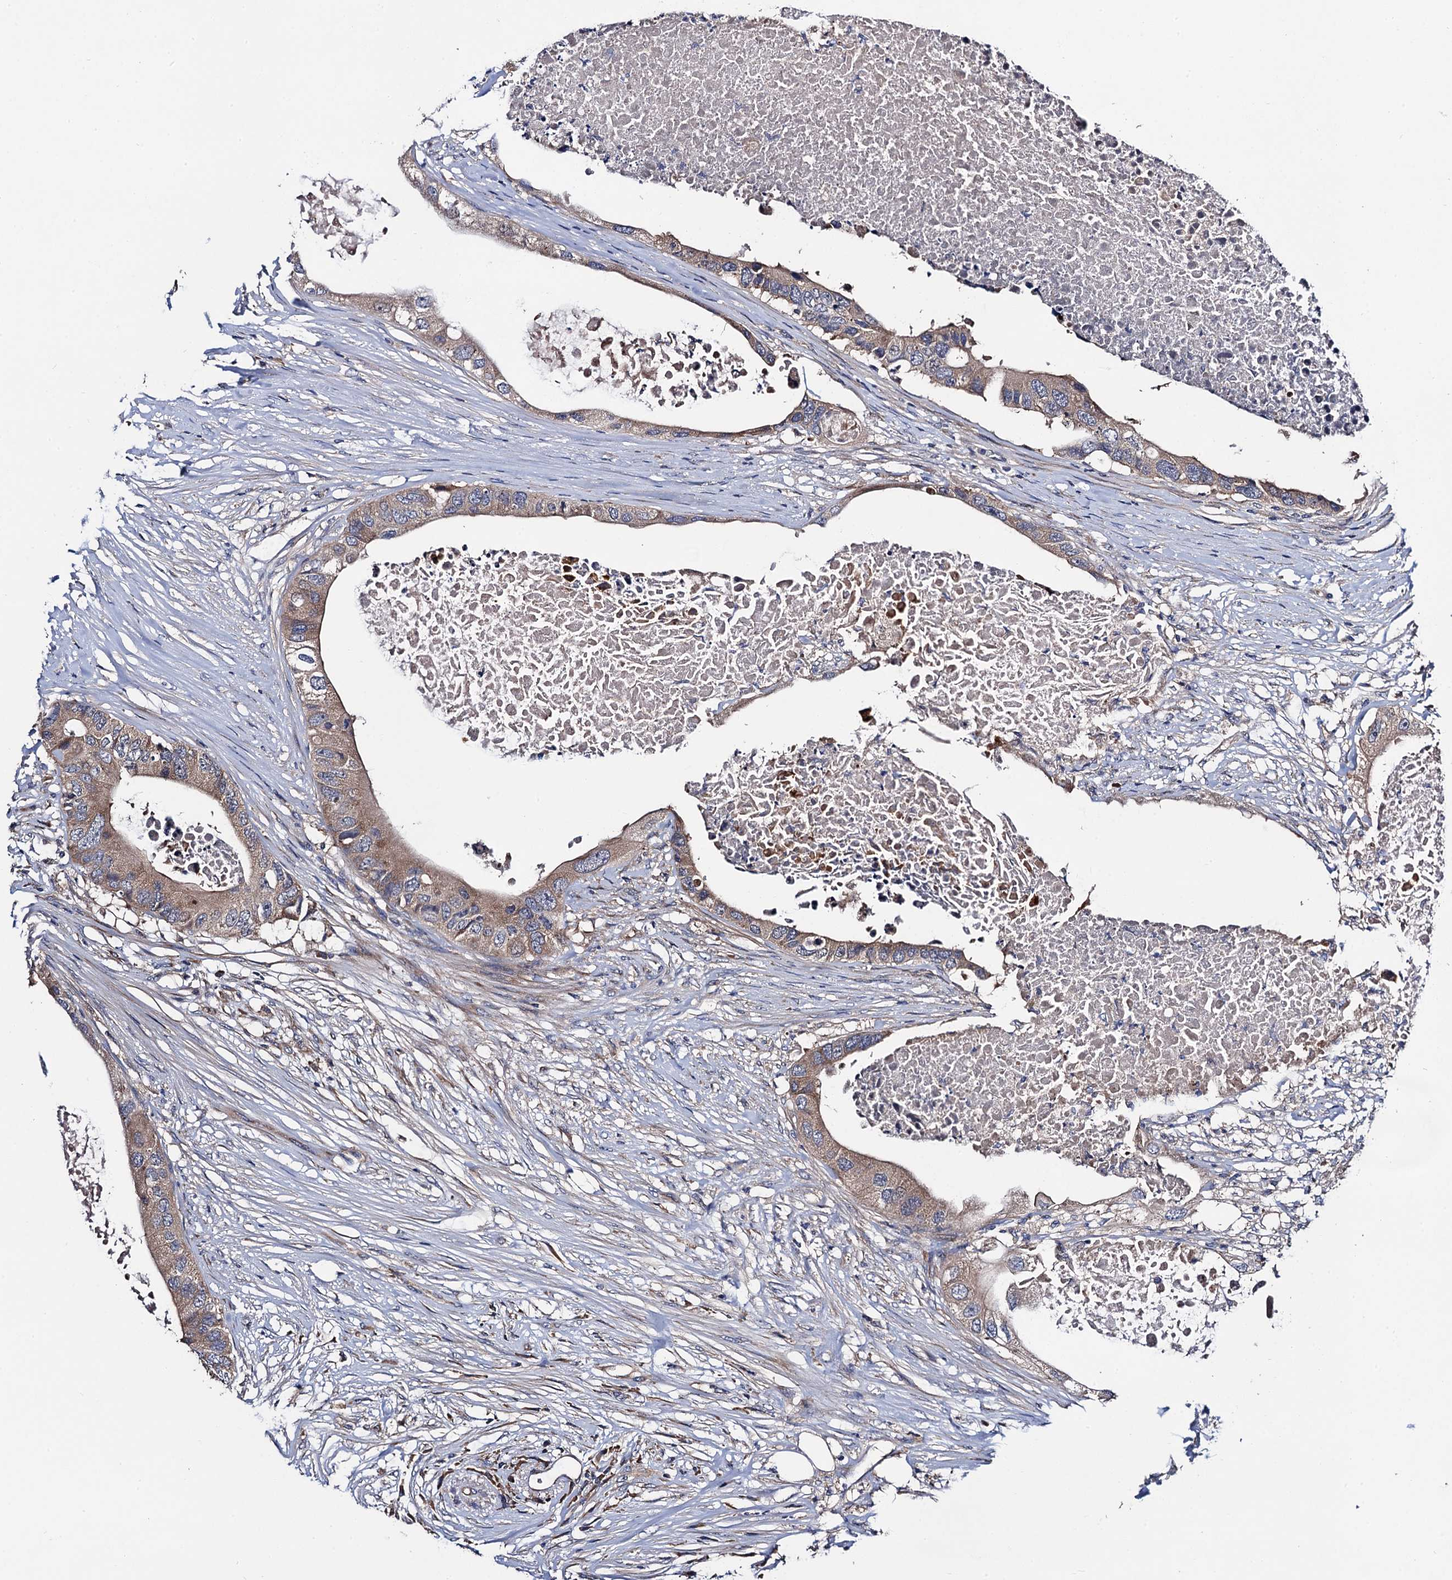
{"staining": {"intensity": "weak", "quantity": ">75%", "location": "cytoplasmic/membranous"}, "tissue": "colorectal cancer", "cell_type": "Tumor cells", "image_type": "cancer", "snomed": [{"axis": "morphology", "description": "Adenocarcinoma, NOS"}, {"axis": "topography", "description": "Colon"}], "caption": "Tumor cells reveal weak cytoplasmic/membranous positivity in approximately >75% of cells in colorectal cancer (adenocarcinoma).", "gene": "TRMT112", "patient": {"sex": "male", "age": 71}}